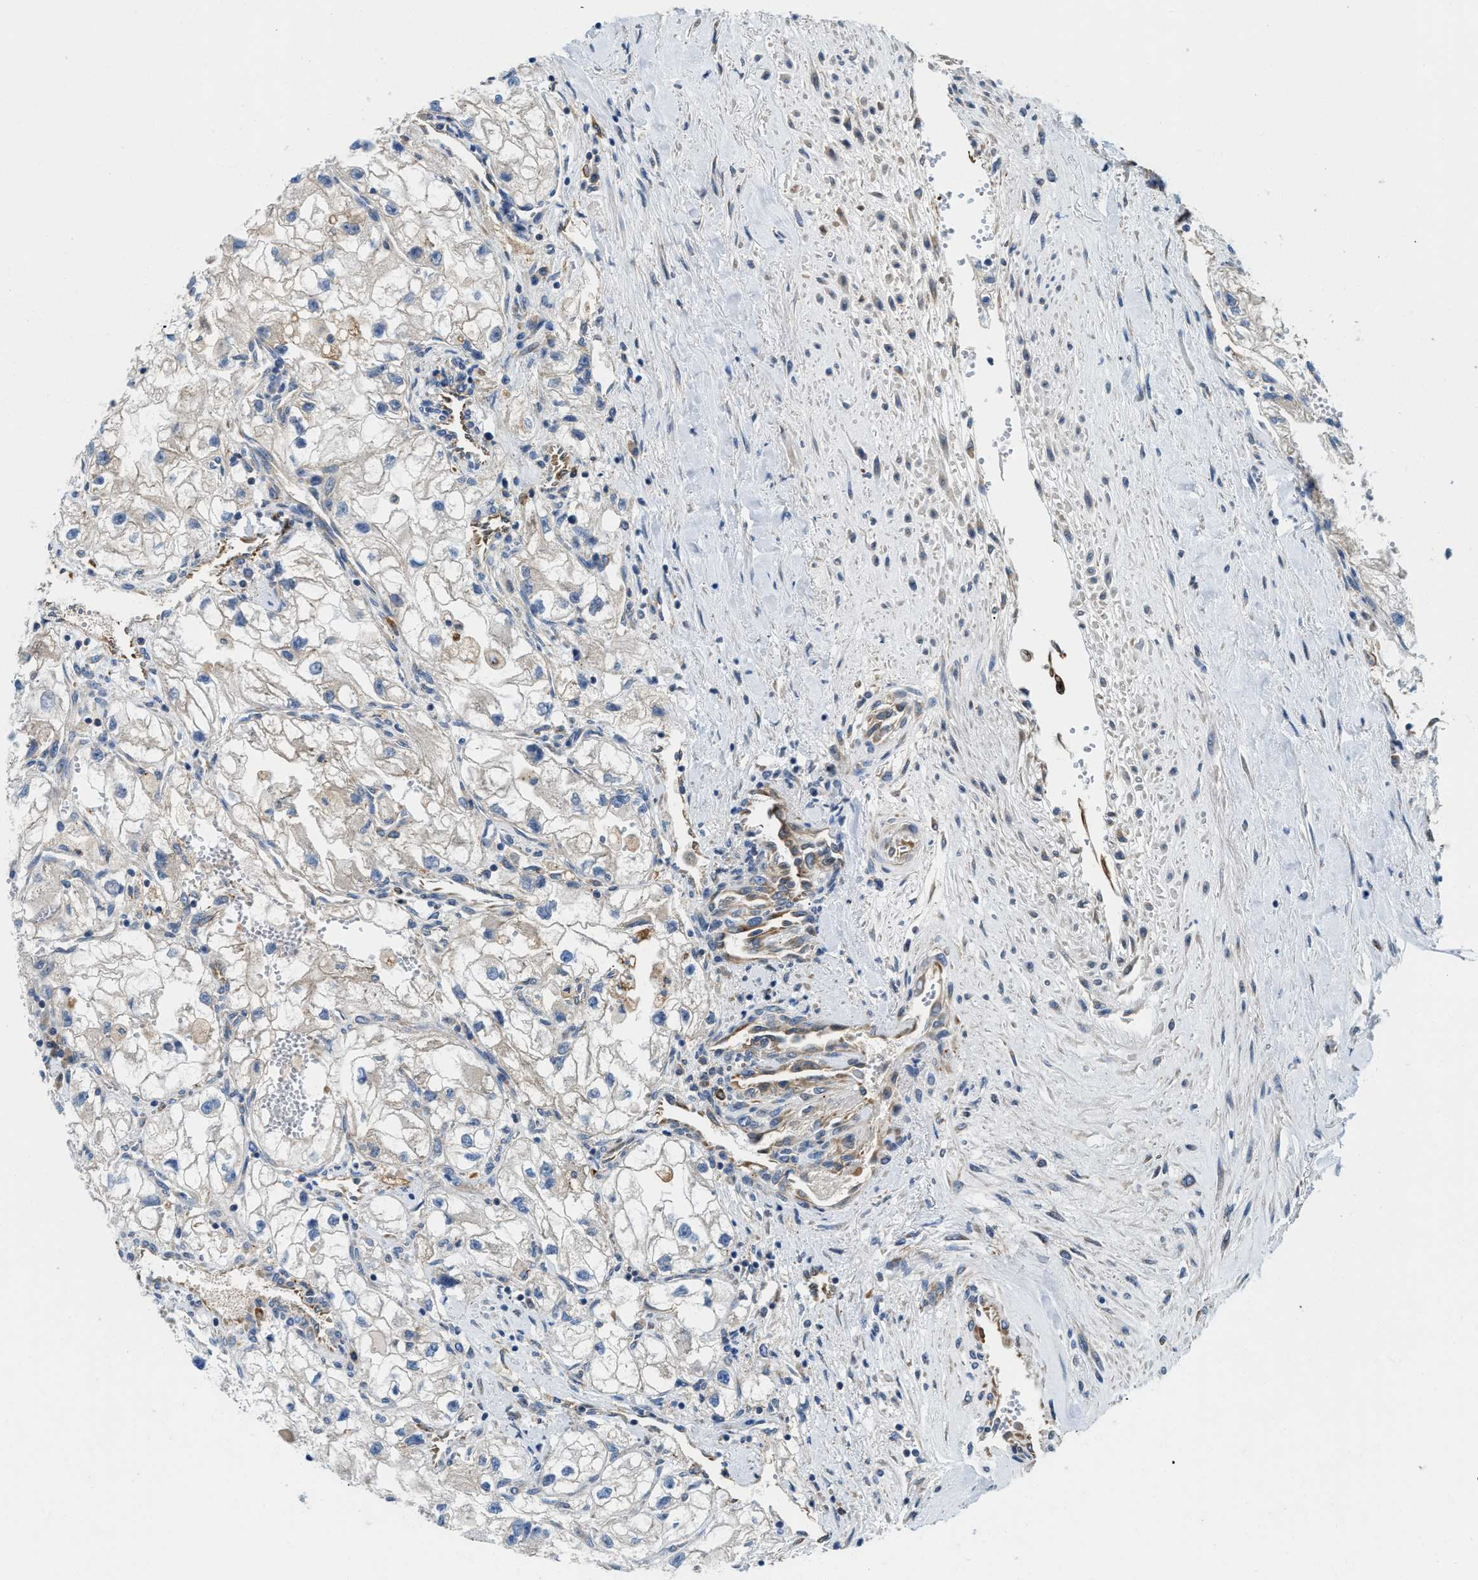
{"staining": {"intensity": "weak", "quantity": "<25%", "location": "cytoplasmic/membranous"}, "tissue": "renal cancer", "cell_type": "Tumor cells", "image_type": "cancer", "snomed": [{"axis": "morphology", "description": "Adenocarcinoma, NOS"}, {"axis": "topography", "description": "Kidney"}], "caption": "A high-resolution image shows immunohistochemistry staining of renal adenocarcinoma, which reveals no significant expression in tumor cells.", "gene": "HSD17B12", "patient": {"sex": "female", "age": 70}}